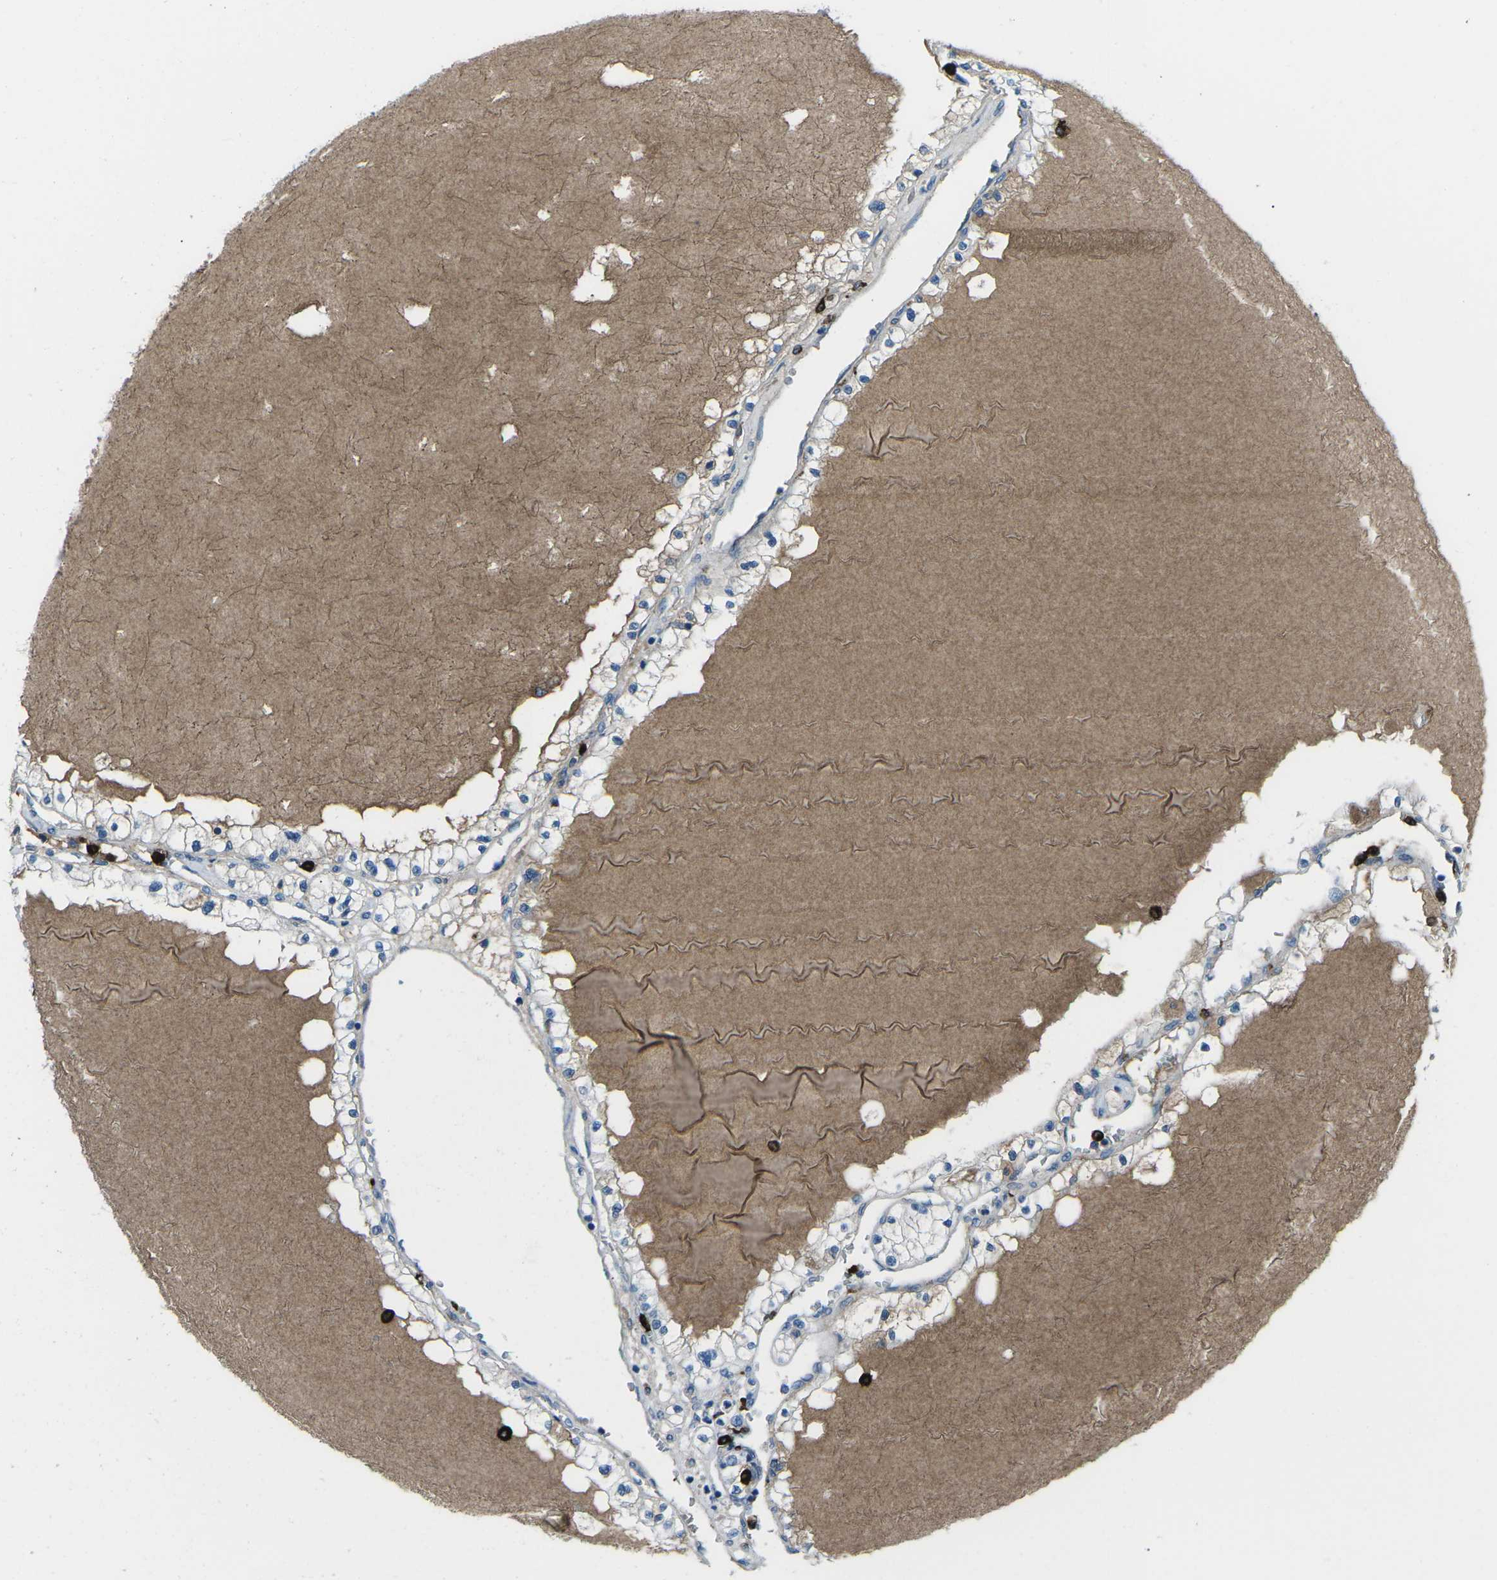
{"staining": {"intensity": "negative", "quantity": "none", "location": "none"}, "tissue": "renal cancer", "cell_type": "Tumor cells", "image_type": "cancer", "snomed": [{"axis": "morphology", "description": "Adenocarcinoma, NOS"}, {"axis": "topography", "description": "Kidney"}], "caption": "Histopathology image shows no protein staining in tumor cells of renal cancer (adenocarcinoma) tissue.", "gene": "FCN1", "patient": {"sex": "male", "age": 68}}